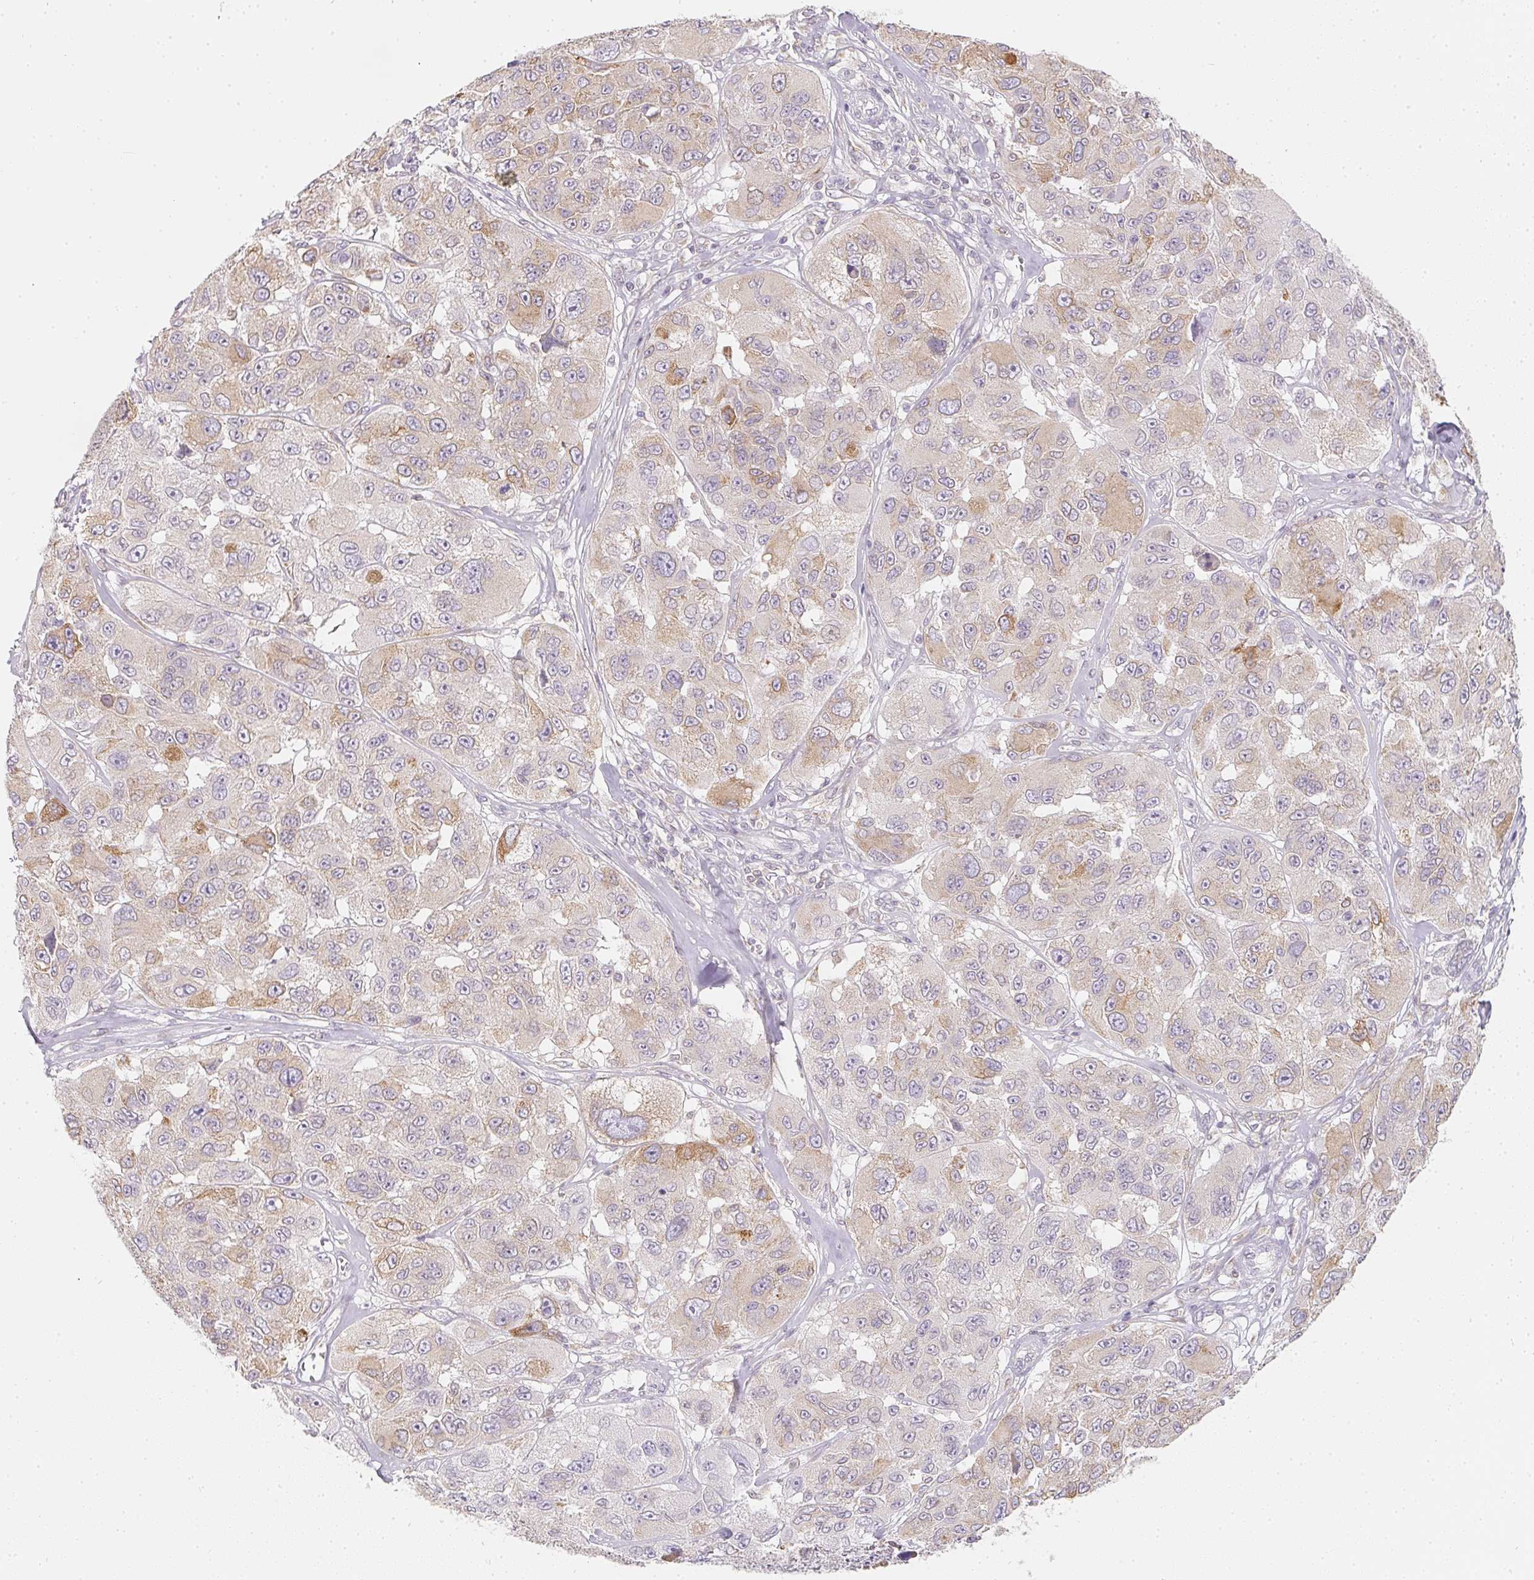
{"staining": {"intensity": "weak", "quantity": "25%-75%", "location": "cytoplasmic/membranous"}, "tissue": "melanoma", "cell_type": "Tumor cells", "image_type": "cancer", "snomed": [{"axis": "morphology", "description": "Malignant melanoma, NOS"}, {"axis": "topography", "description": "Skin"}], "caption": "Human malignant melanoma stained for a protein (brown) demonstrates weak cytoplasmic/membranous positive staining in approximately 25%-75% of tumor cells.", "gene": "SOAT1", "patient": {"sex": "female", "age": 66}}